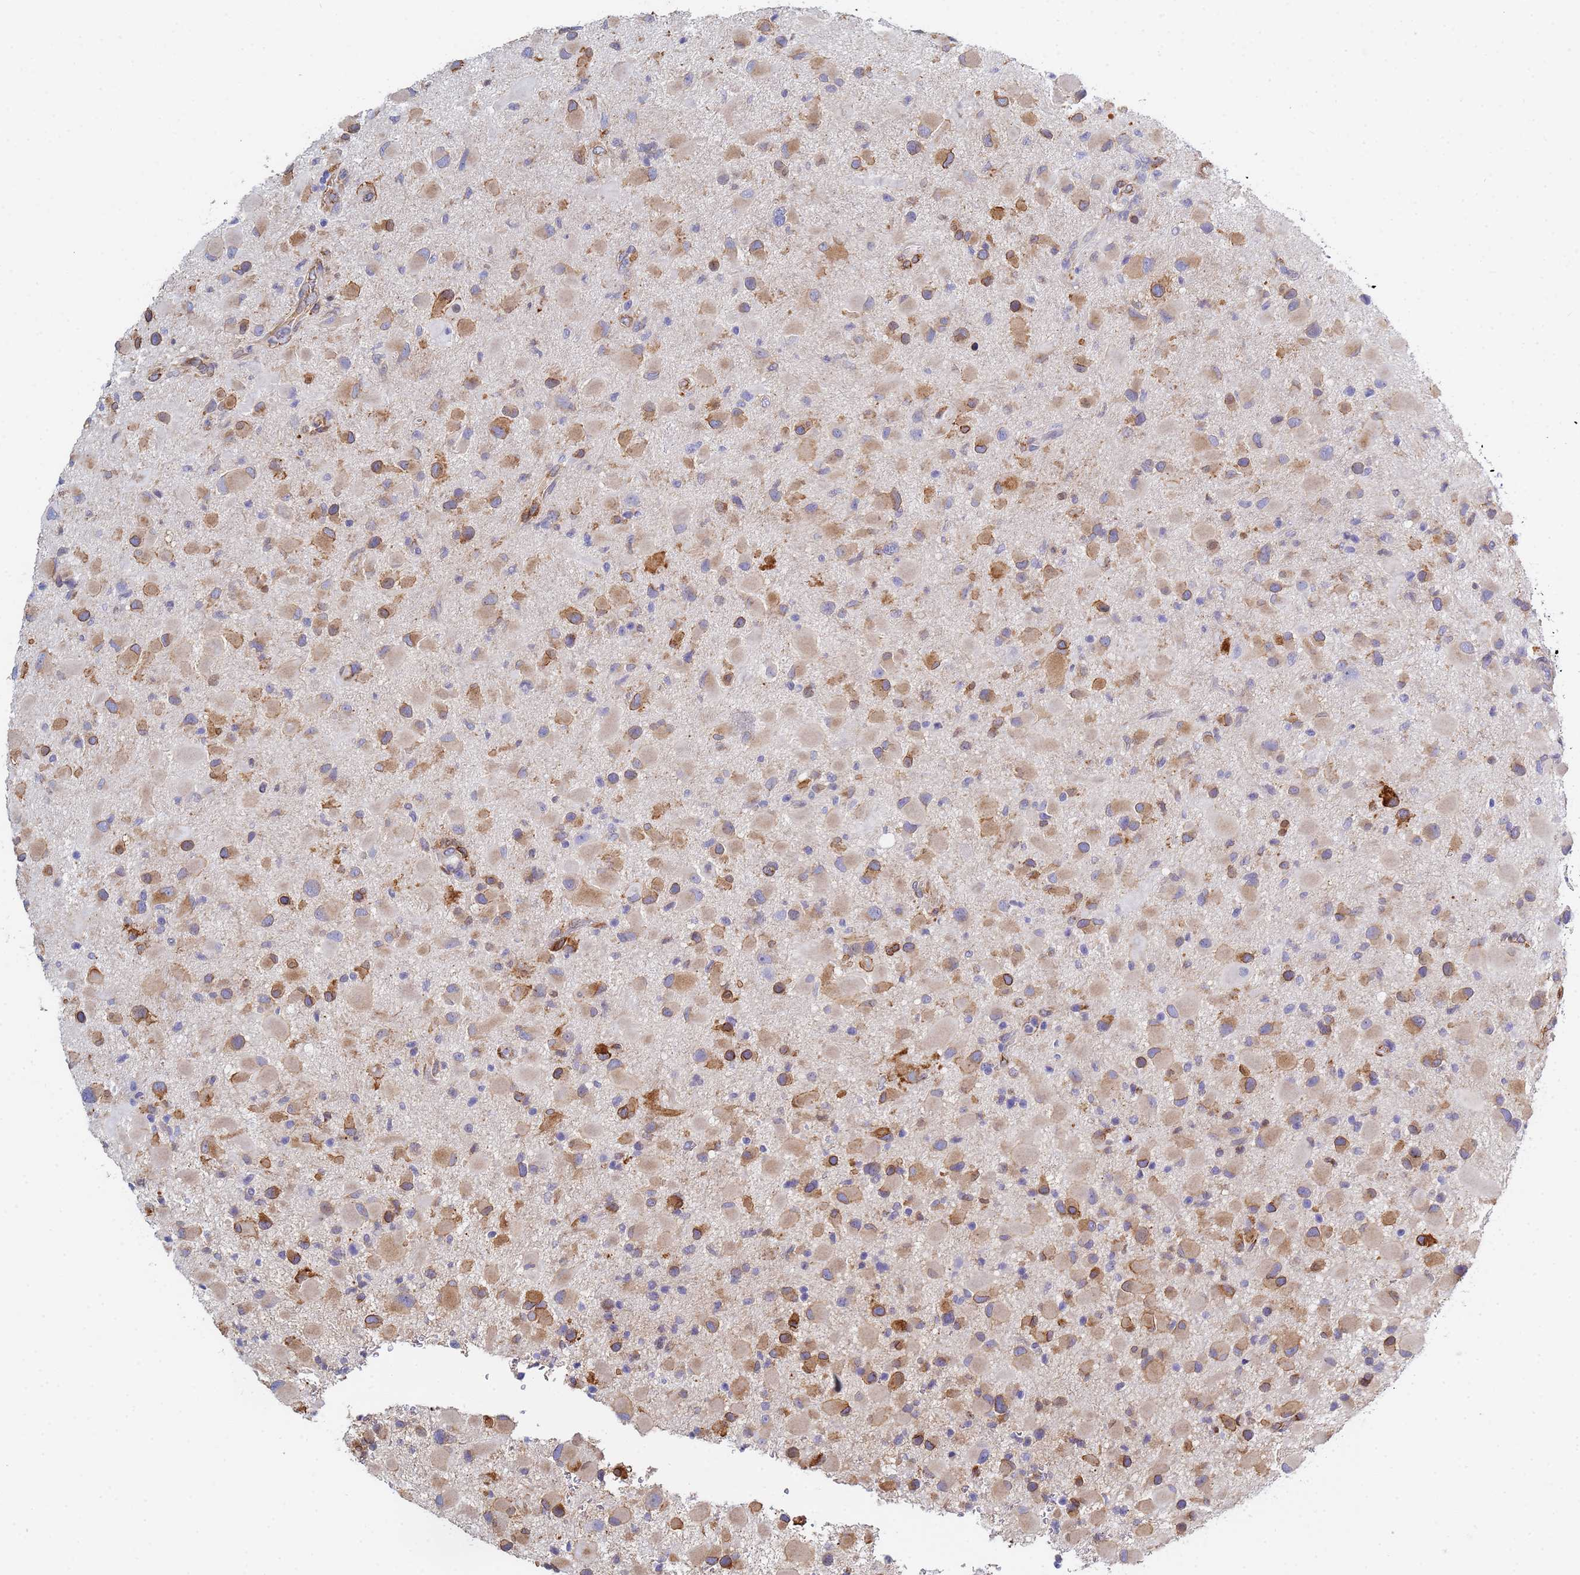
{"staining": {"intensity": "moderate", "quantity": "25%-75%", "location": "cytoplasmic/membranous"}, "tissue": "glioma", "cell_type": "Tumor cells", "image_type": "cancer", "snomed": [{"axis": "morphology", "description": "Glioma, malignant, Low grade"}, {"axis": "topography", "description": "Brain"}], "caption": "A brown stain highlights moderate cytoplasmic/membranous staining of a protein in malignant low-grade glioma tumor cells.", "gene": "GDAP2", "patient": {"sex": "female", "age": 32}}